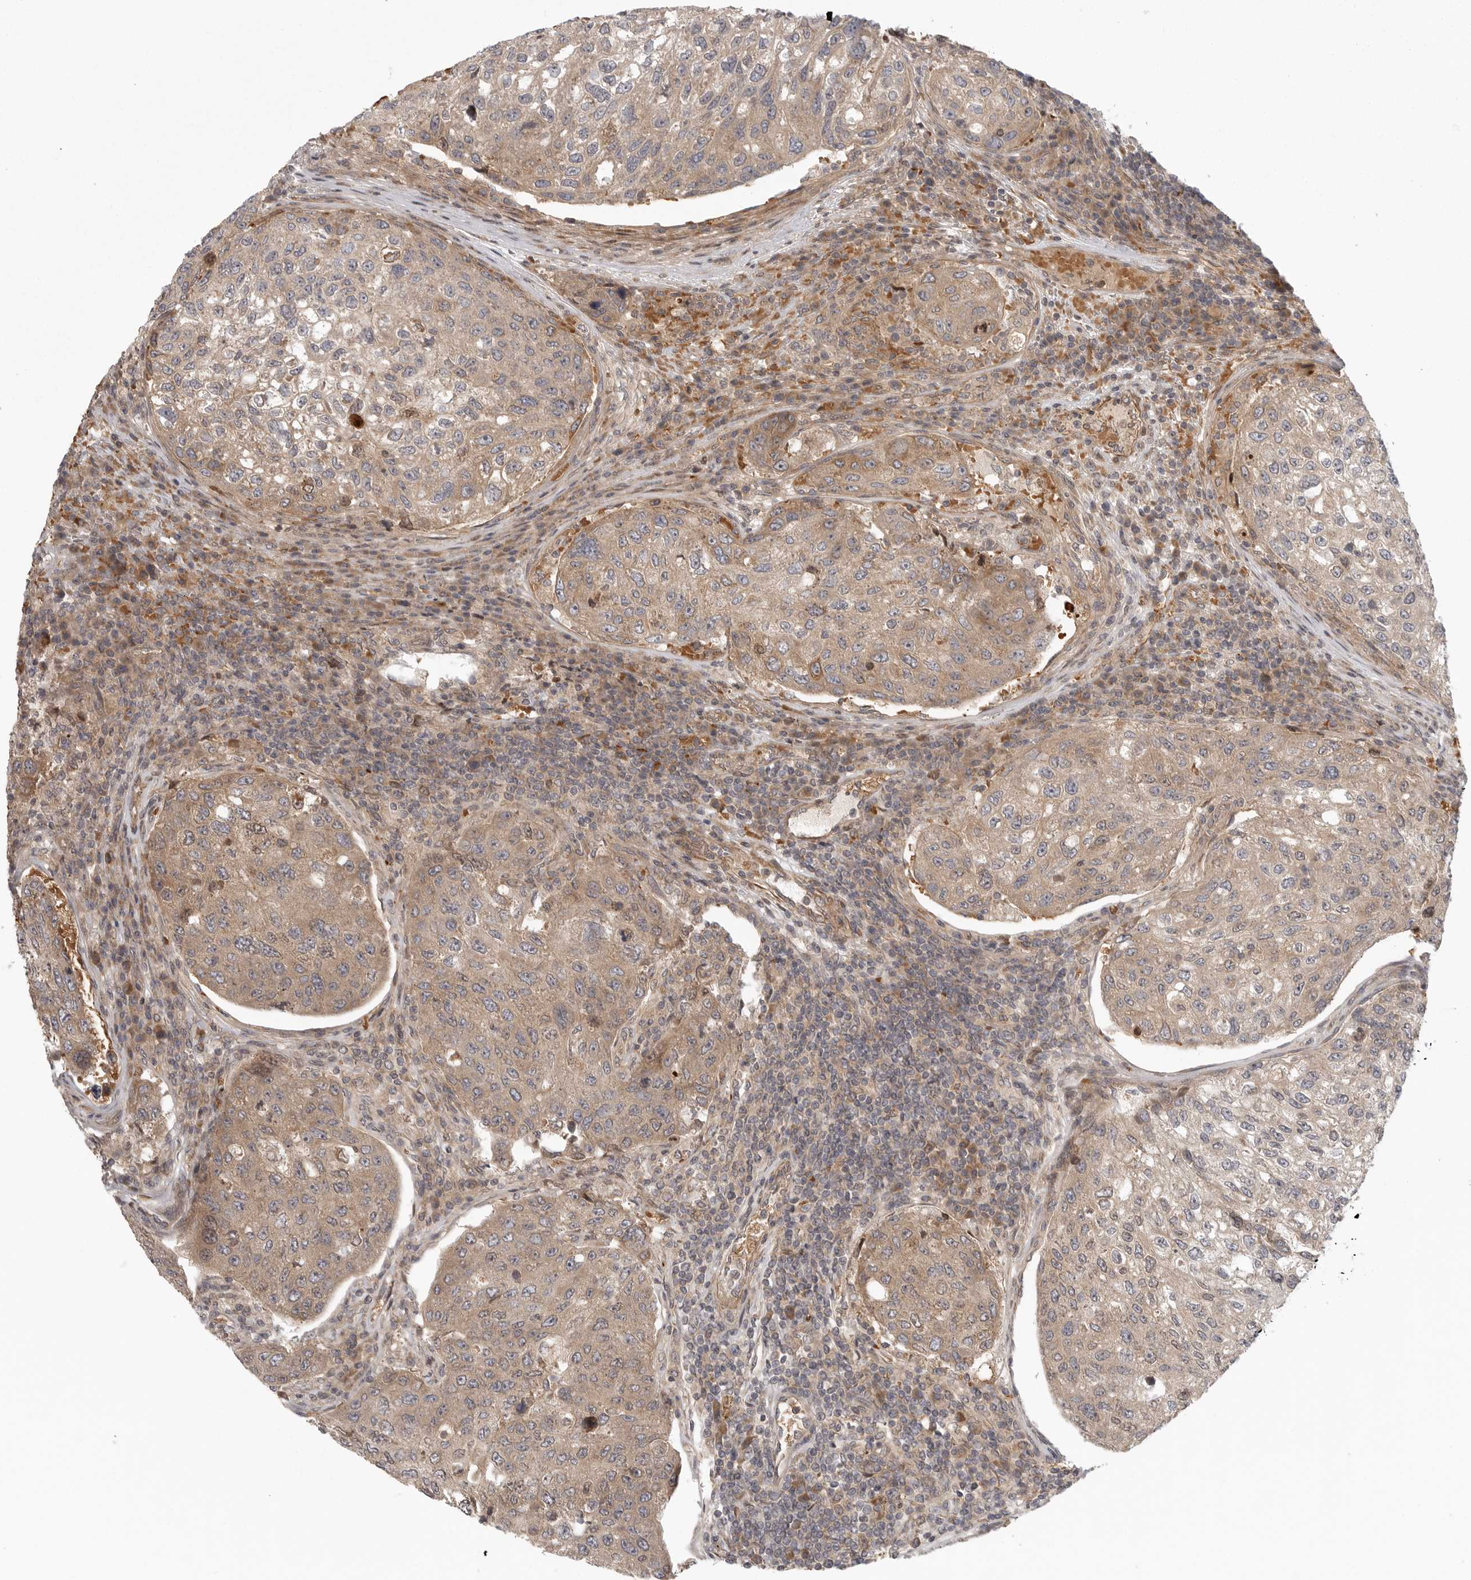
{"staining": {"intensity": "moderate", "quantity": ">75%", "location": "cytoplasmic/membranous"}, "tissue": "urothelial cancer", "cell_type": "Tumor cells", "image_type": "cancer", "snomed": [{"axis": "morphology", "description": "Urothelial carcinoma, High grade"}, {"axis": "topography", "description": "Lymph node"}, {"axis": "topography", "description": "Urinary bladder"}], "caption": "High-grade urothelial carcinoma stained for a protein (brown) shows moderate cytoplasmic/membranous positive positivity in approximately >75% of tumor cells.", "gene": "CCPG1", "patient": {"sex": "male", "age": 51}}